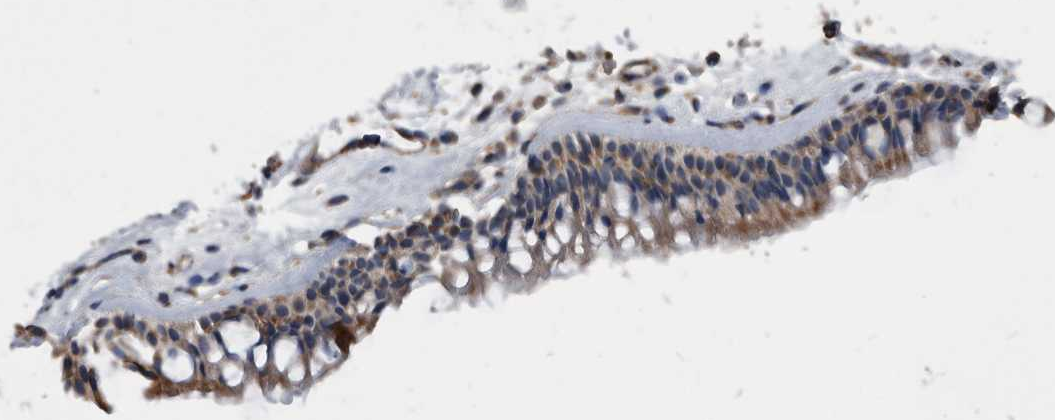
{"staining": {"intensity": "moderate", "quantity": ">75%", "location": "cytoplasmic/membranous"}, "tissue": "nasopharynx", "cell_type": "Respiratory epithelial cells", "image_type": "normal", "snomed": [{"axis": "morphology", "description": "Normal tissue, NOS"}, {"axis": "morphology", "description": "Inflammation, NOS"}, {"axis": "morphology", "description": "Malignant melanoma, Metastatic site"}, {"axis": "topography", "description": "Nasopharynx"}], "caption": "A medium amount of moderate cytoplasmic/membranous expression is seen in approximately >75% of respiratory epithelial cells in normal nasopharynx.", "gene": "NRBP1", "patient": {"sex": "male", "age": 70}}